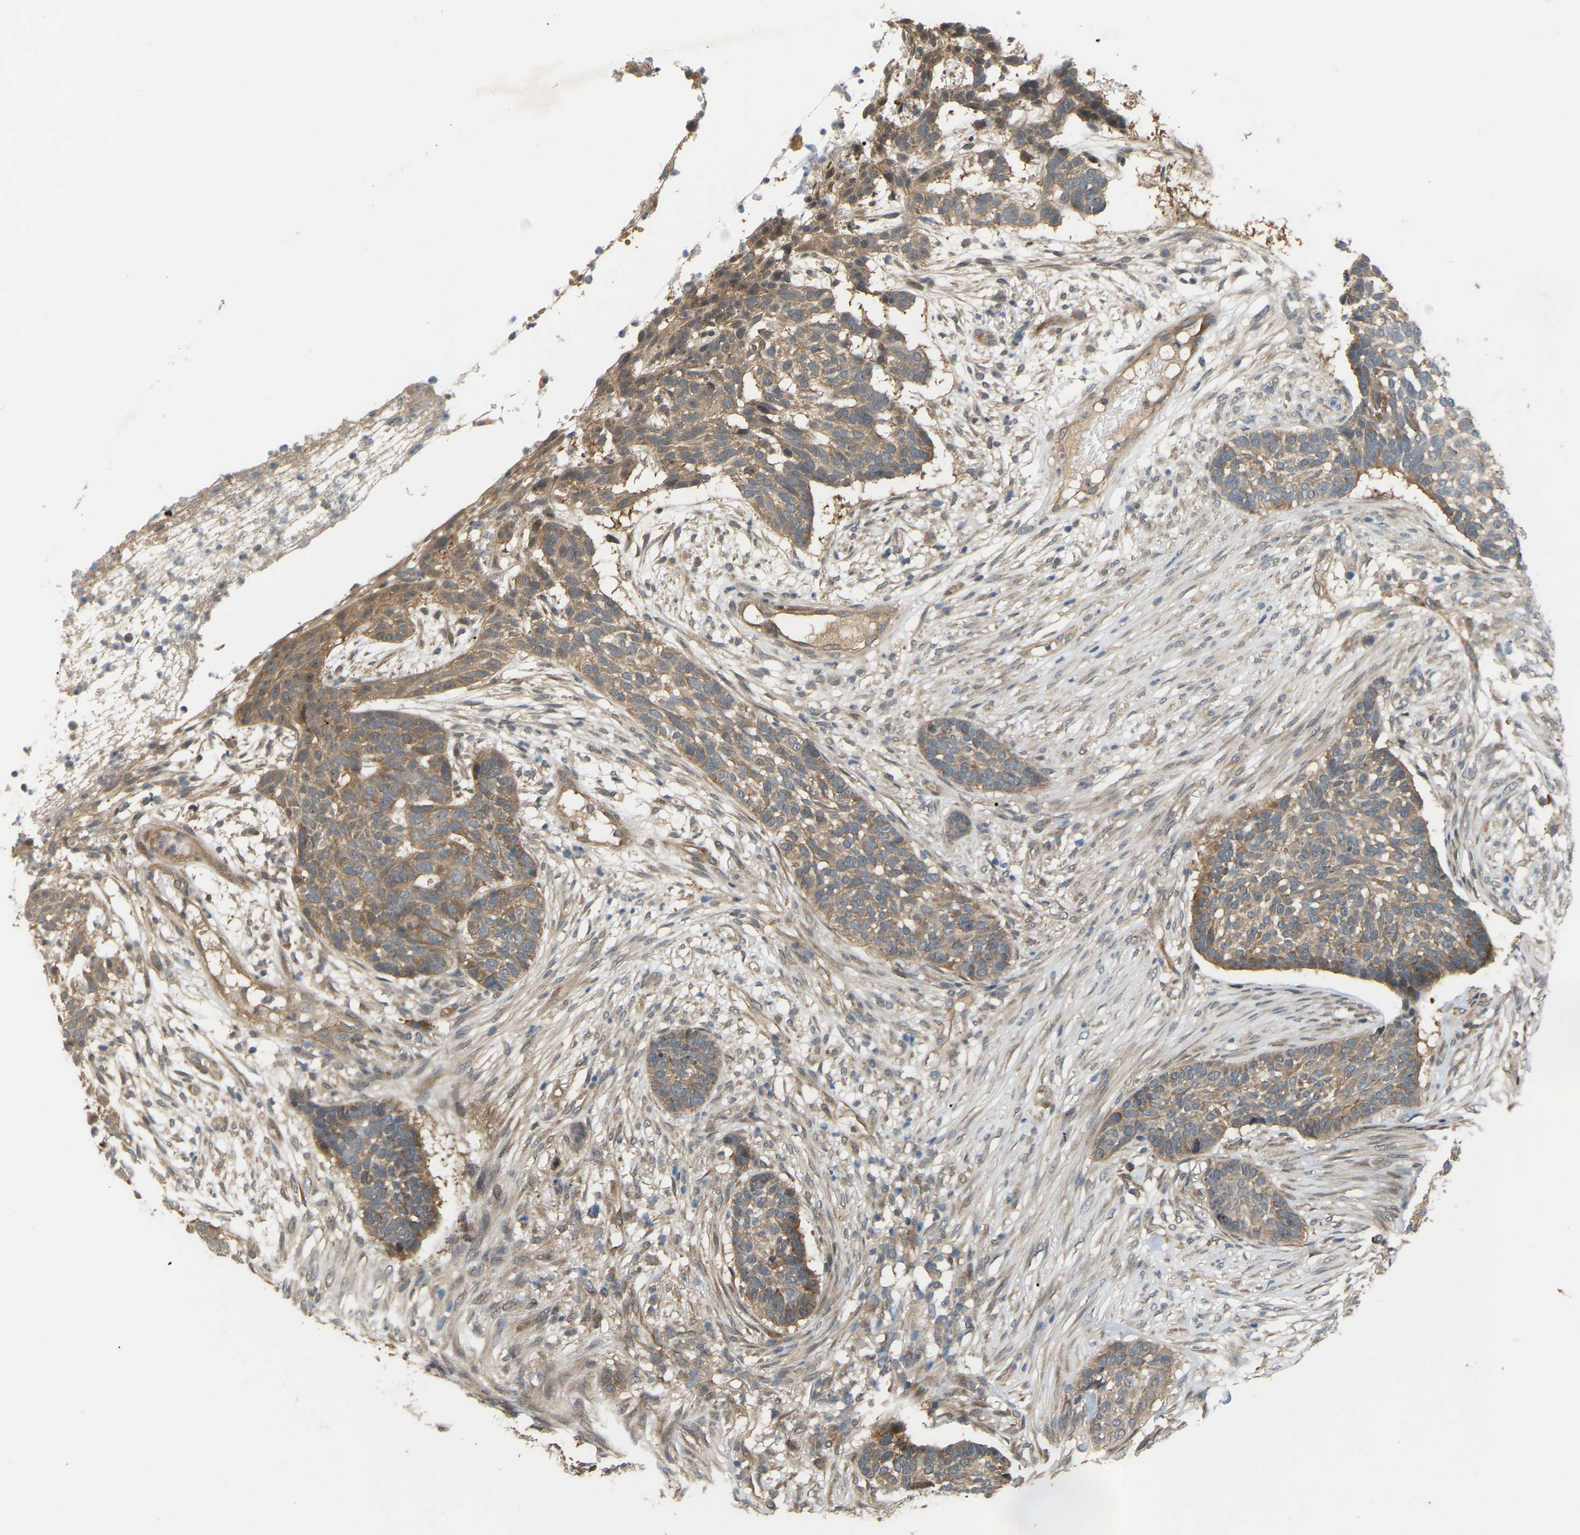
{"staining": {"intensity": "moderate", "quantity": ">75%", "location": "cytoplasmic/membranous"}, "tissue": "skin cancer", "cell_type": "Tumor cells", "image_type": "cancer", "snomed": [{"axis": "morphology", "description": "Basal cell carcinoma"}, {"axis": "topography", "description": "Skin"}], "caption": "IHC image of skin cancer (basal cell carcinoma) stained for a protein (brown), which exhibits medium levels of moderate cytoplasmic/membranous staining in approximately >75% of tumor cells.", "gene": "CROT", "patient": {"sex": "male", "age": 85}}